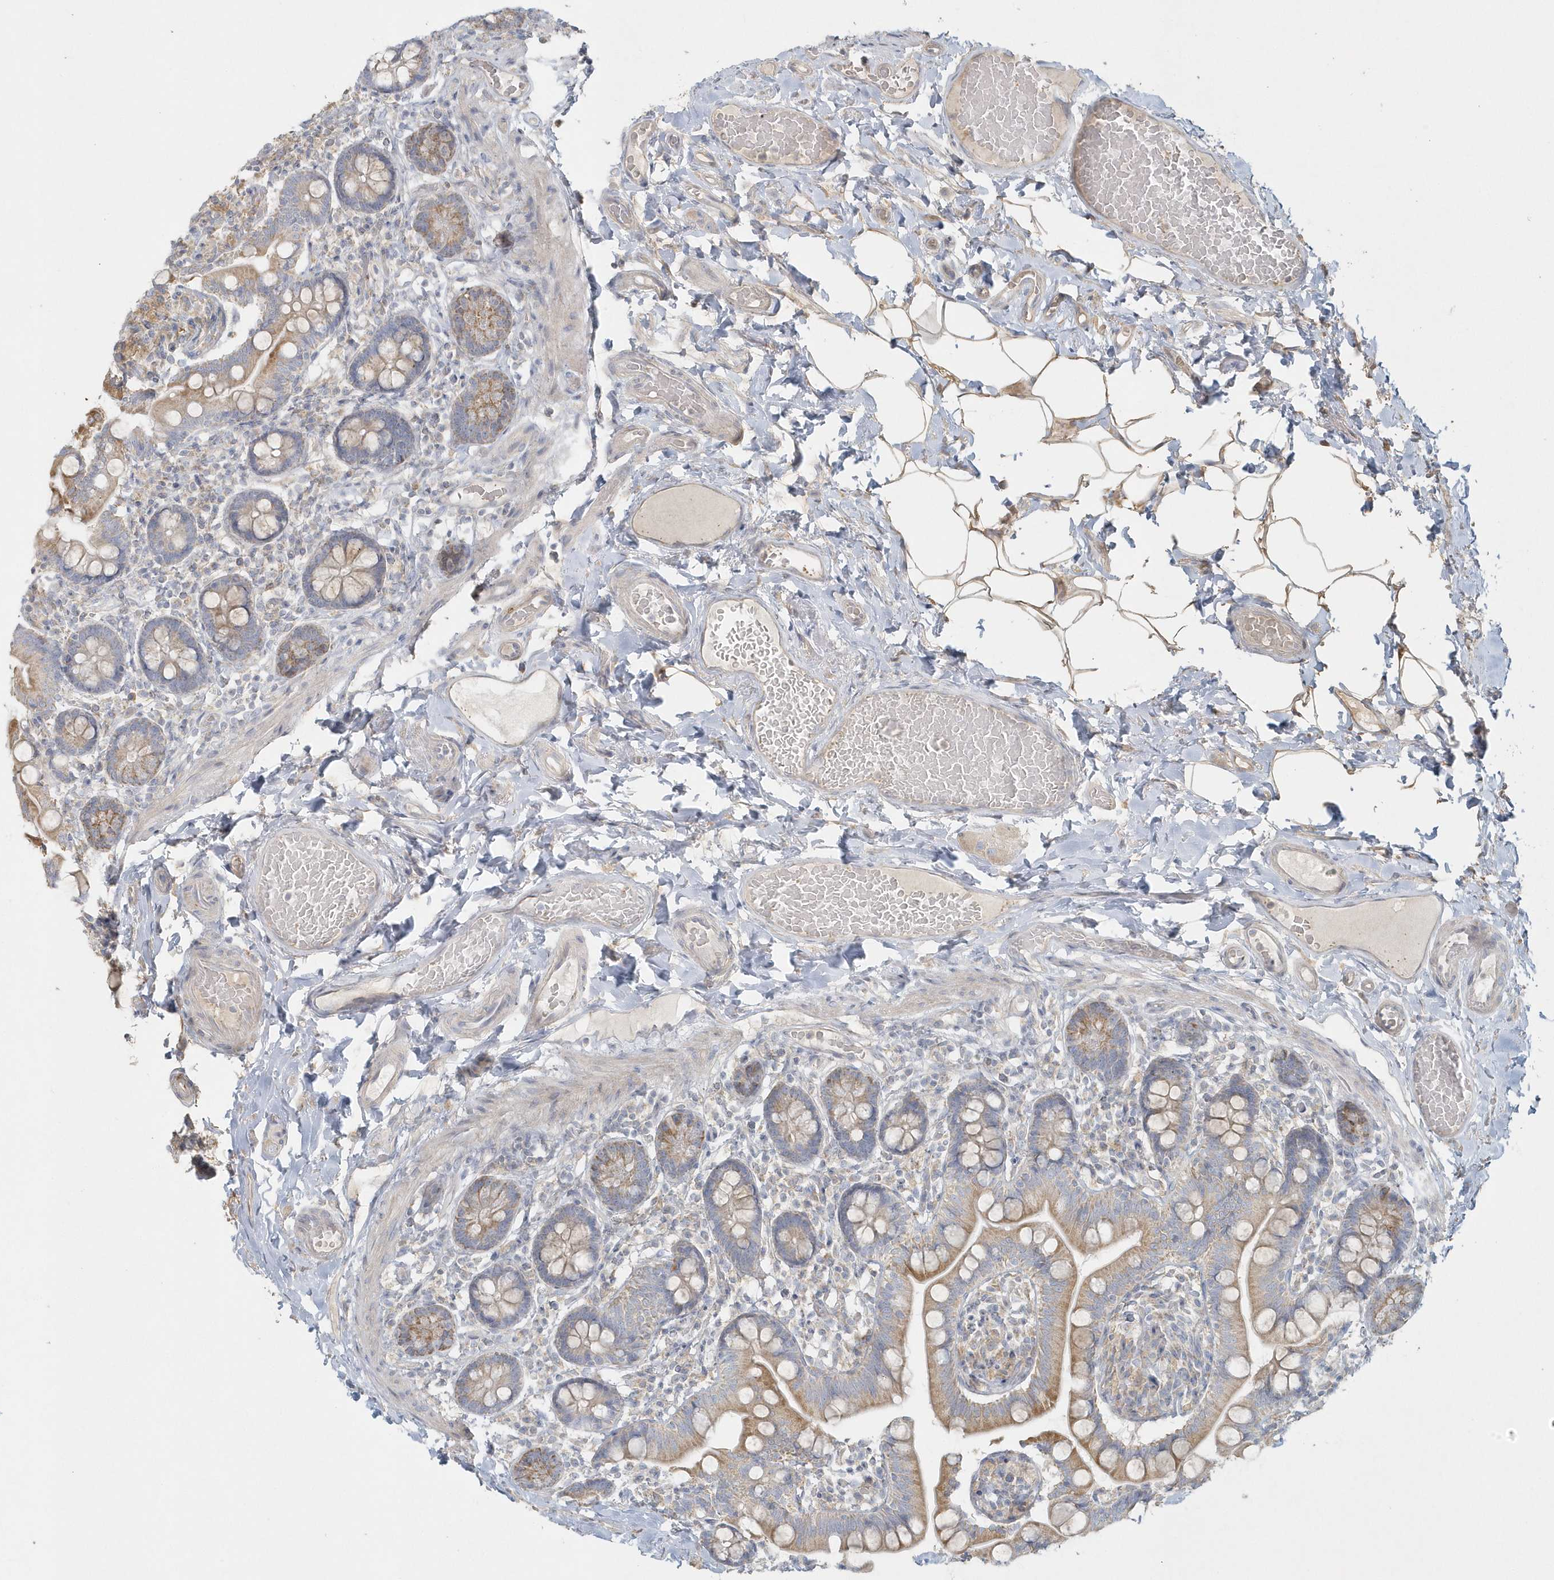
{"staining": {"intensity": "strong", "quantity": "25%-75%", "location": "cytoplasmic/membranous"}, "tissue": "small intestine", "cell_type": "Glandular cells", "image_type": "normal", "snomed": [{"axis": "morphology", "description": "Normal tissue, NOS"}, {"axis": "topography", "description": "Small intestine"}], "caption": "Benign small intestine exhibits strong cytoplasmic/membranous positivity in approximately 25%-75% of glandular cells.", "gene": "BLTP3A", "patient": {"sex": "female", "age": 64}}